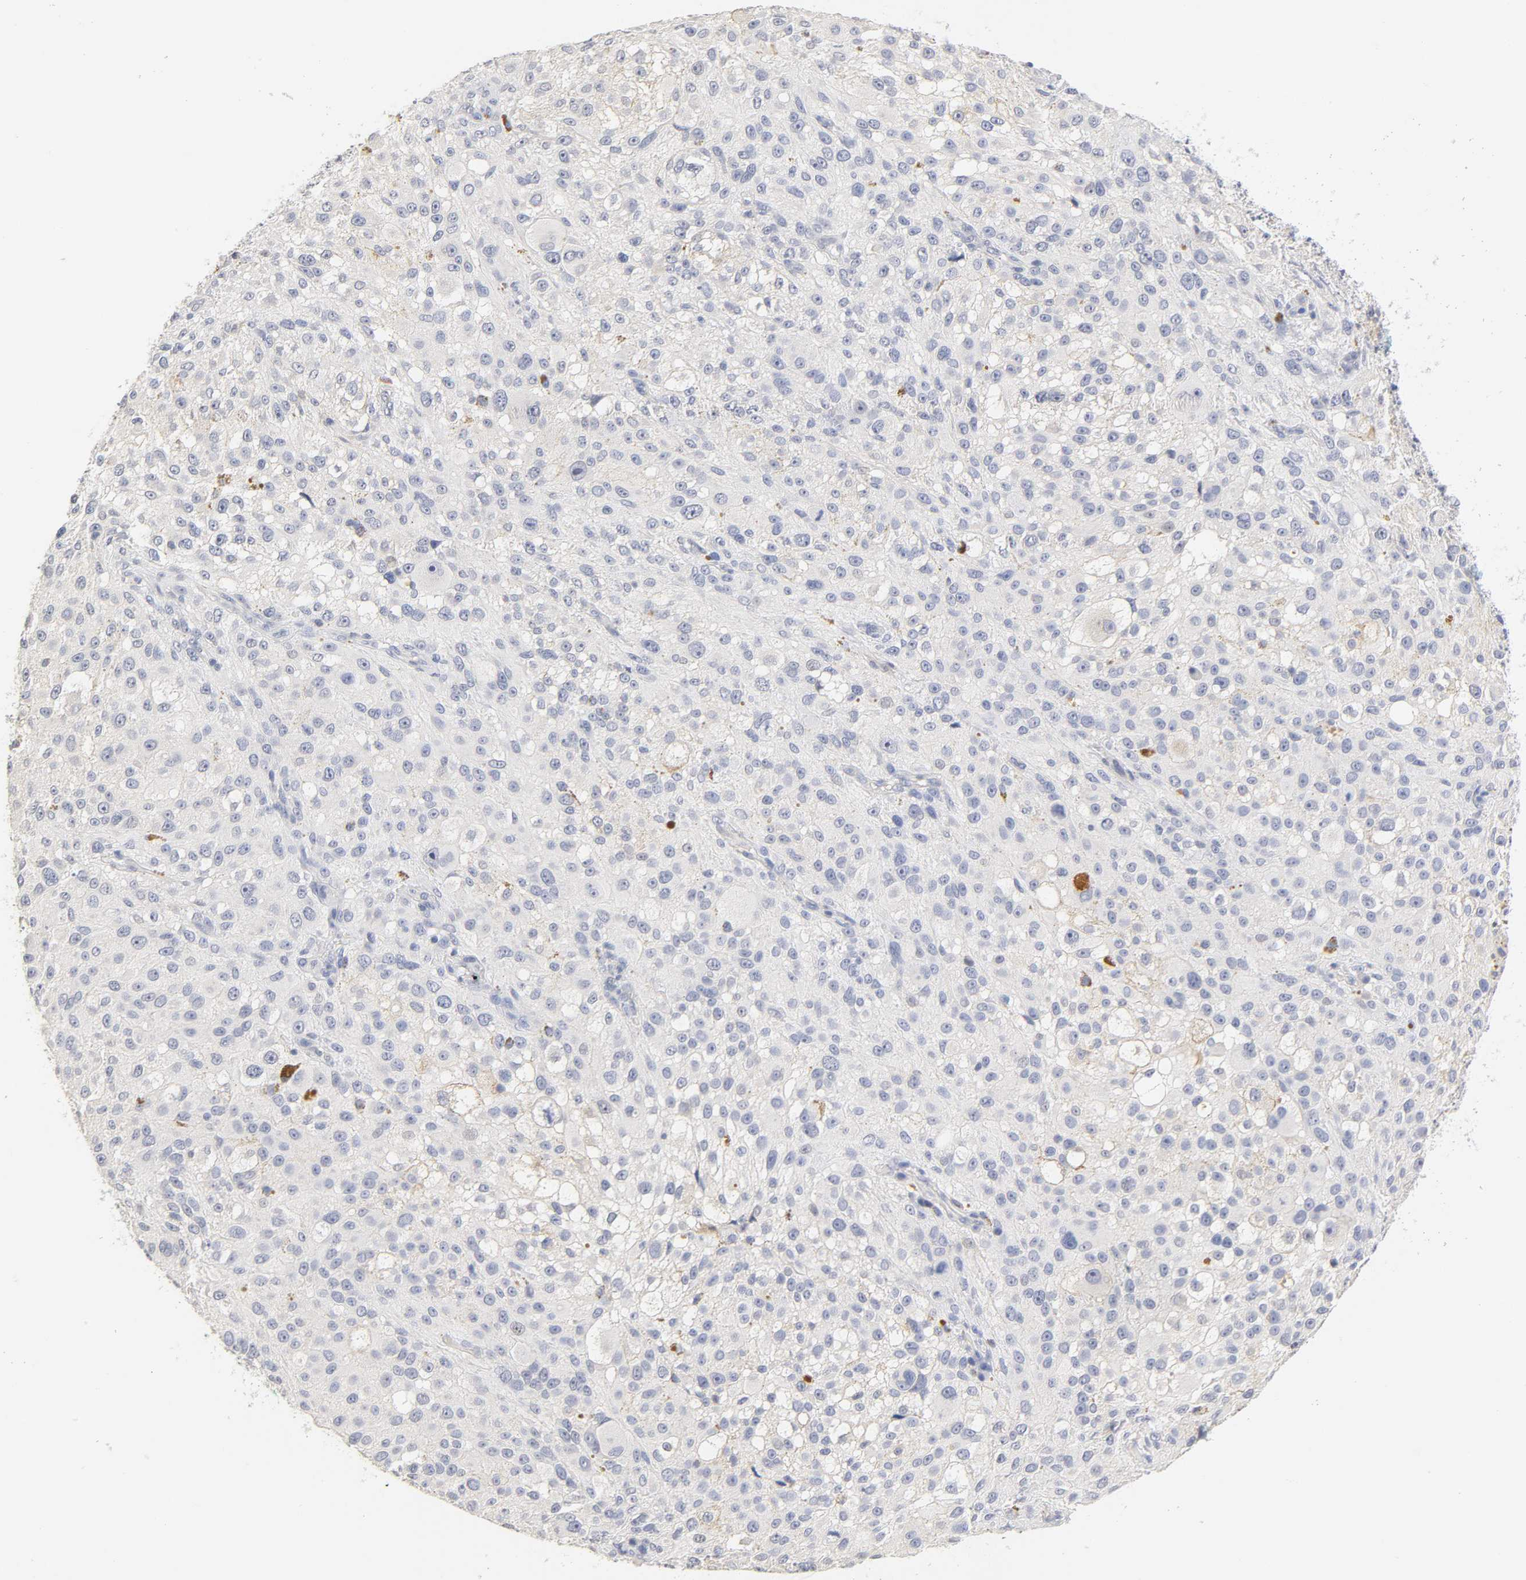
{"staining": {"intensity": "negative", "quantity": "none", "location": "none"}, "tissue": "melanoma", "cell_type": "Tumor cells", "image_type": "cancer", "snomed": [{"axis": "morphology", "description": "Necrosis, NOS"}, {"axis": "morphology", "description": "Malignant melanoma, NOS"}, {"axis": "topography", "description": "Skin"}], "caption": "Immunohistochemical staining of human malignant melanoma displays no significant staining in tumor cells.", "gene": "OVOL1", "patient": {"sex": "female", "age": 87}}